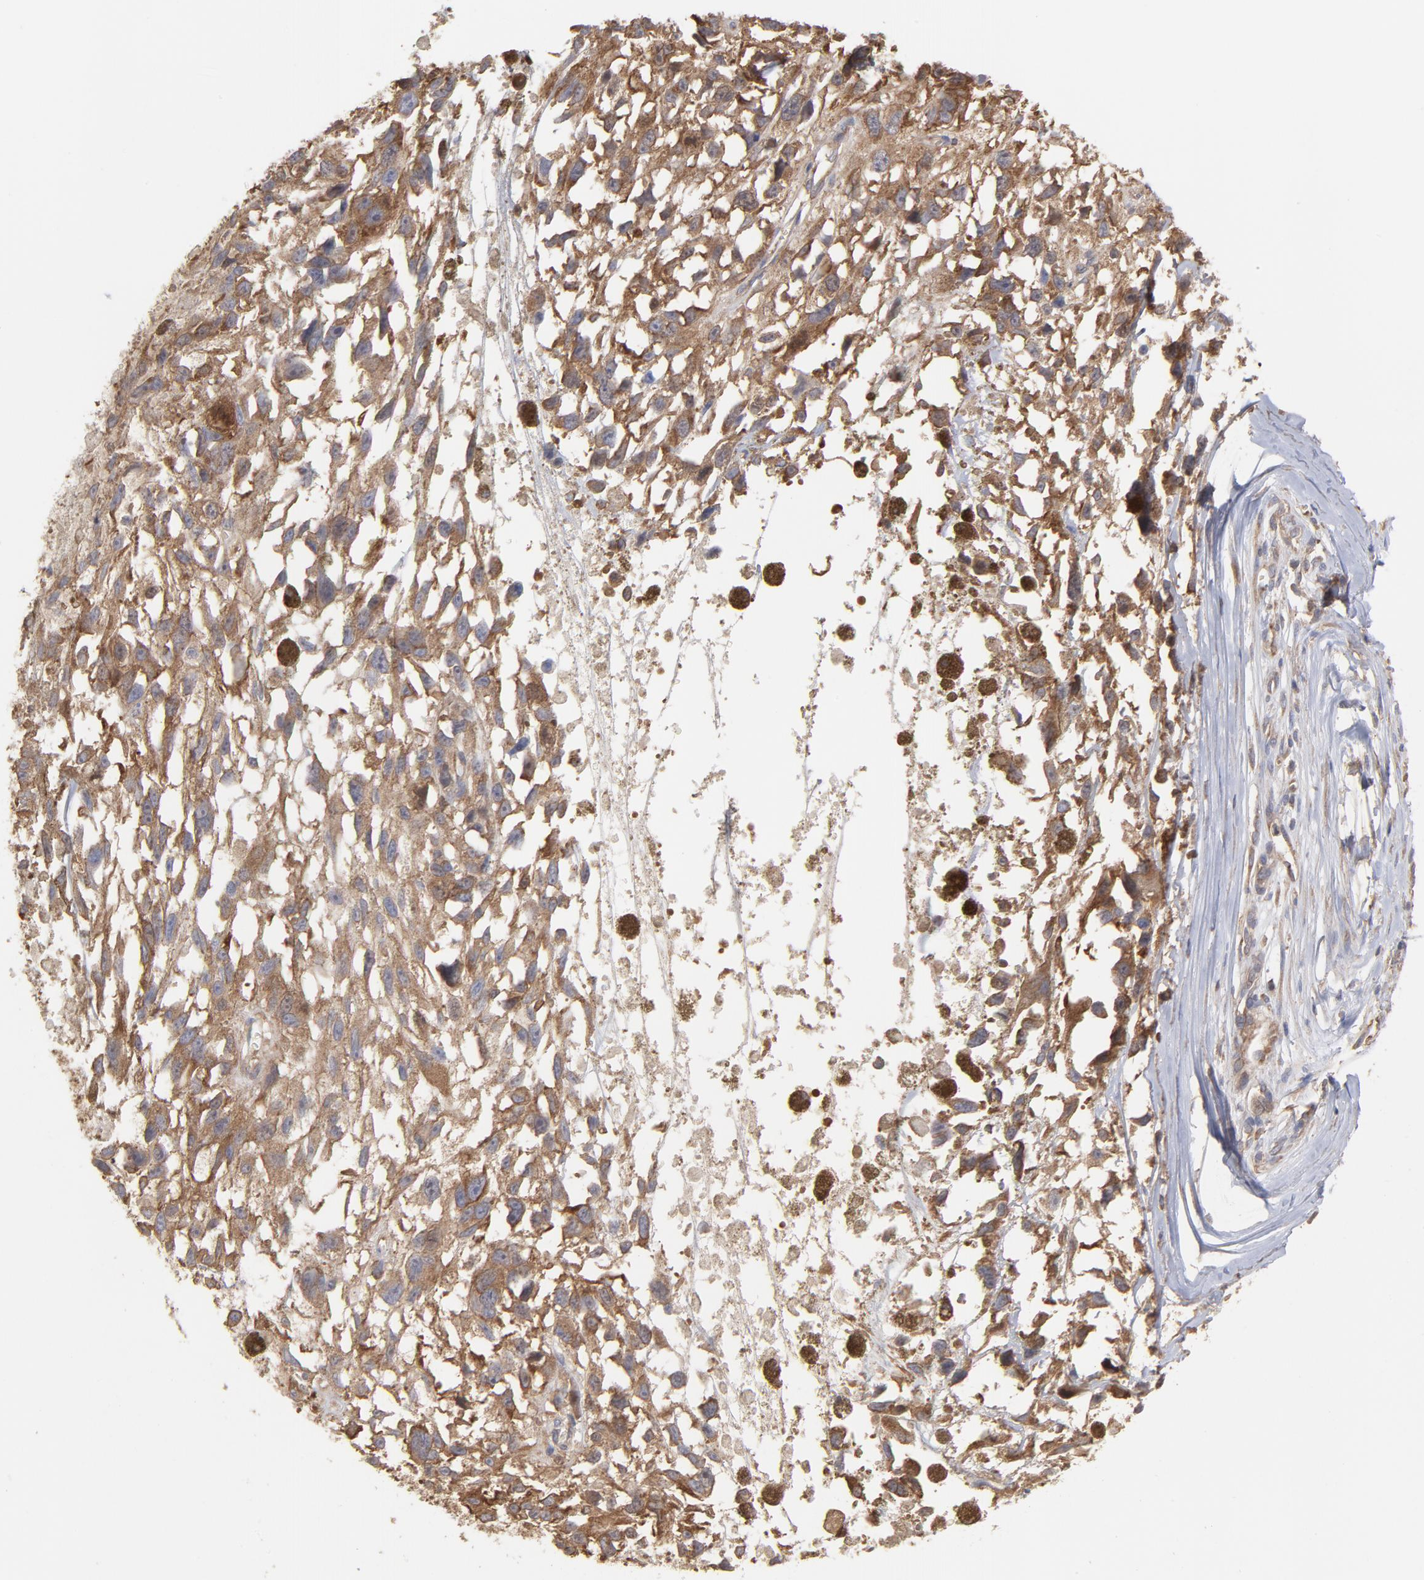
{"staining": {"intensity": "moderate", "quantity": ">75%", "location": "cytoplasmic/membranous"}, "tissue": "melanoma", "cell_type": "Tumor cells", "image_type": "cancer", "snomed": [{"axis": "morphology", "description": "Malignant melanoma, Metastatic site"}, {"axis": "topography", "description": "Lymph node"}], "caption": "Brown immunohistochemical staining in human malignant melanoma (metastatic site) exhibits moderate cytoplasmic/membranous positivity in about >75% of tumor cells. (Stains: DAB in brown, nuclei in blue, Microscopy: brightfield microscopy at high magnification).", "gene": "MAPRE1", "patient": {"sex": "male", "age": 59}}